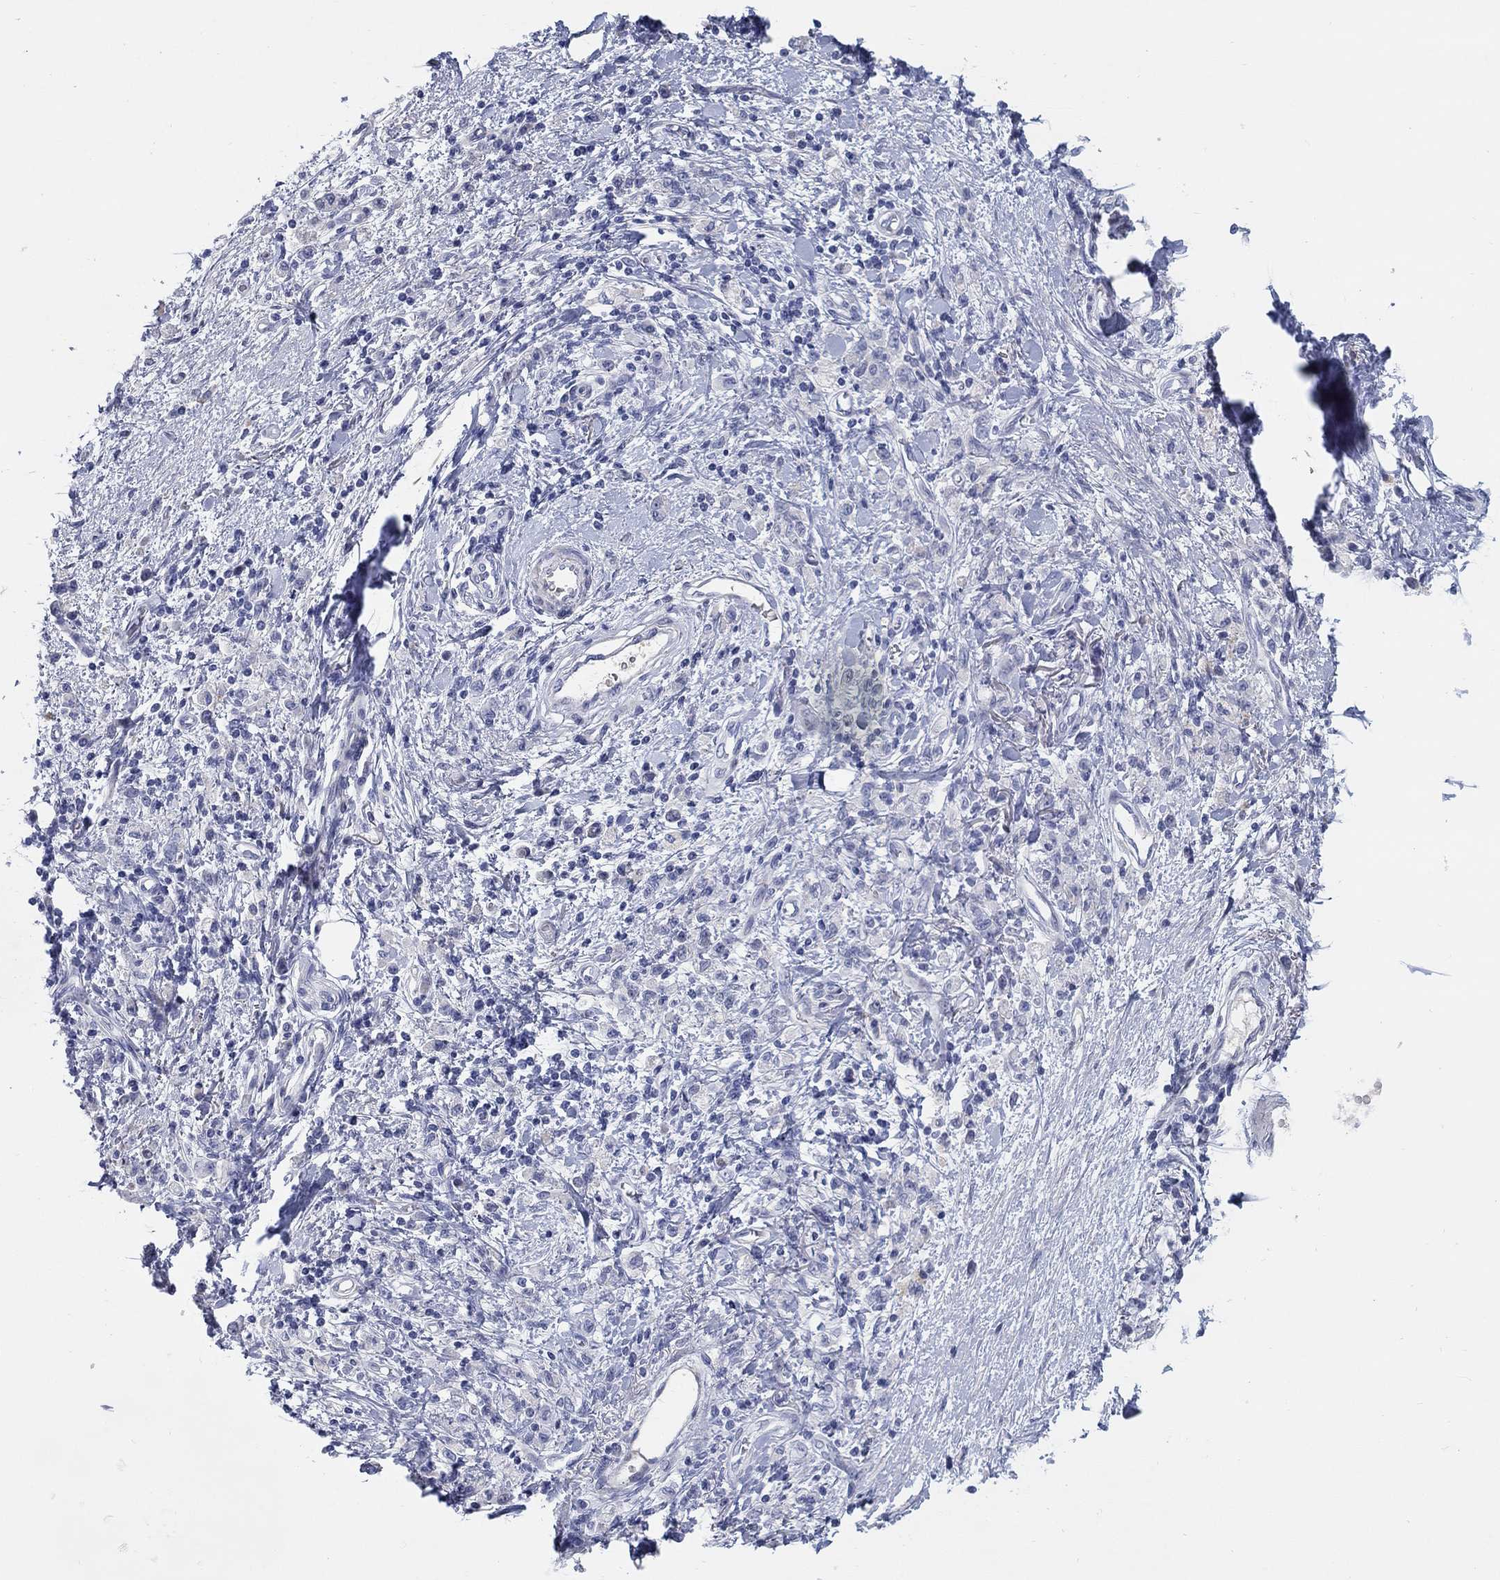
{"staining": {"intensity": "negative", "quantity": "none", "location": "none"}, "tissue": "stomach cancer", "cell_type": "Tumor cells", "image_type": "cancer", "snomed": [{"axis": "morphology", "description": "Adenocarcinoma, NOS"}, {"axis": "topography", "description": "Stomach"}], "caption": "Immunohistochemistry (IHC) histopathology image of neoplastic tissue: stomach adenocarcinoma stained with DAB (3,3'-diaminobenzidine) demonstrates no significant protein staining in tumor cells. (Brightfield microscopy of DAB IHC at high magnification).", "gene": "HEATR4", "patient": {"sex": "male", "age": 77}}